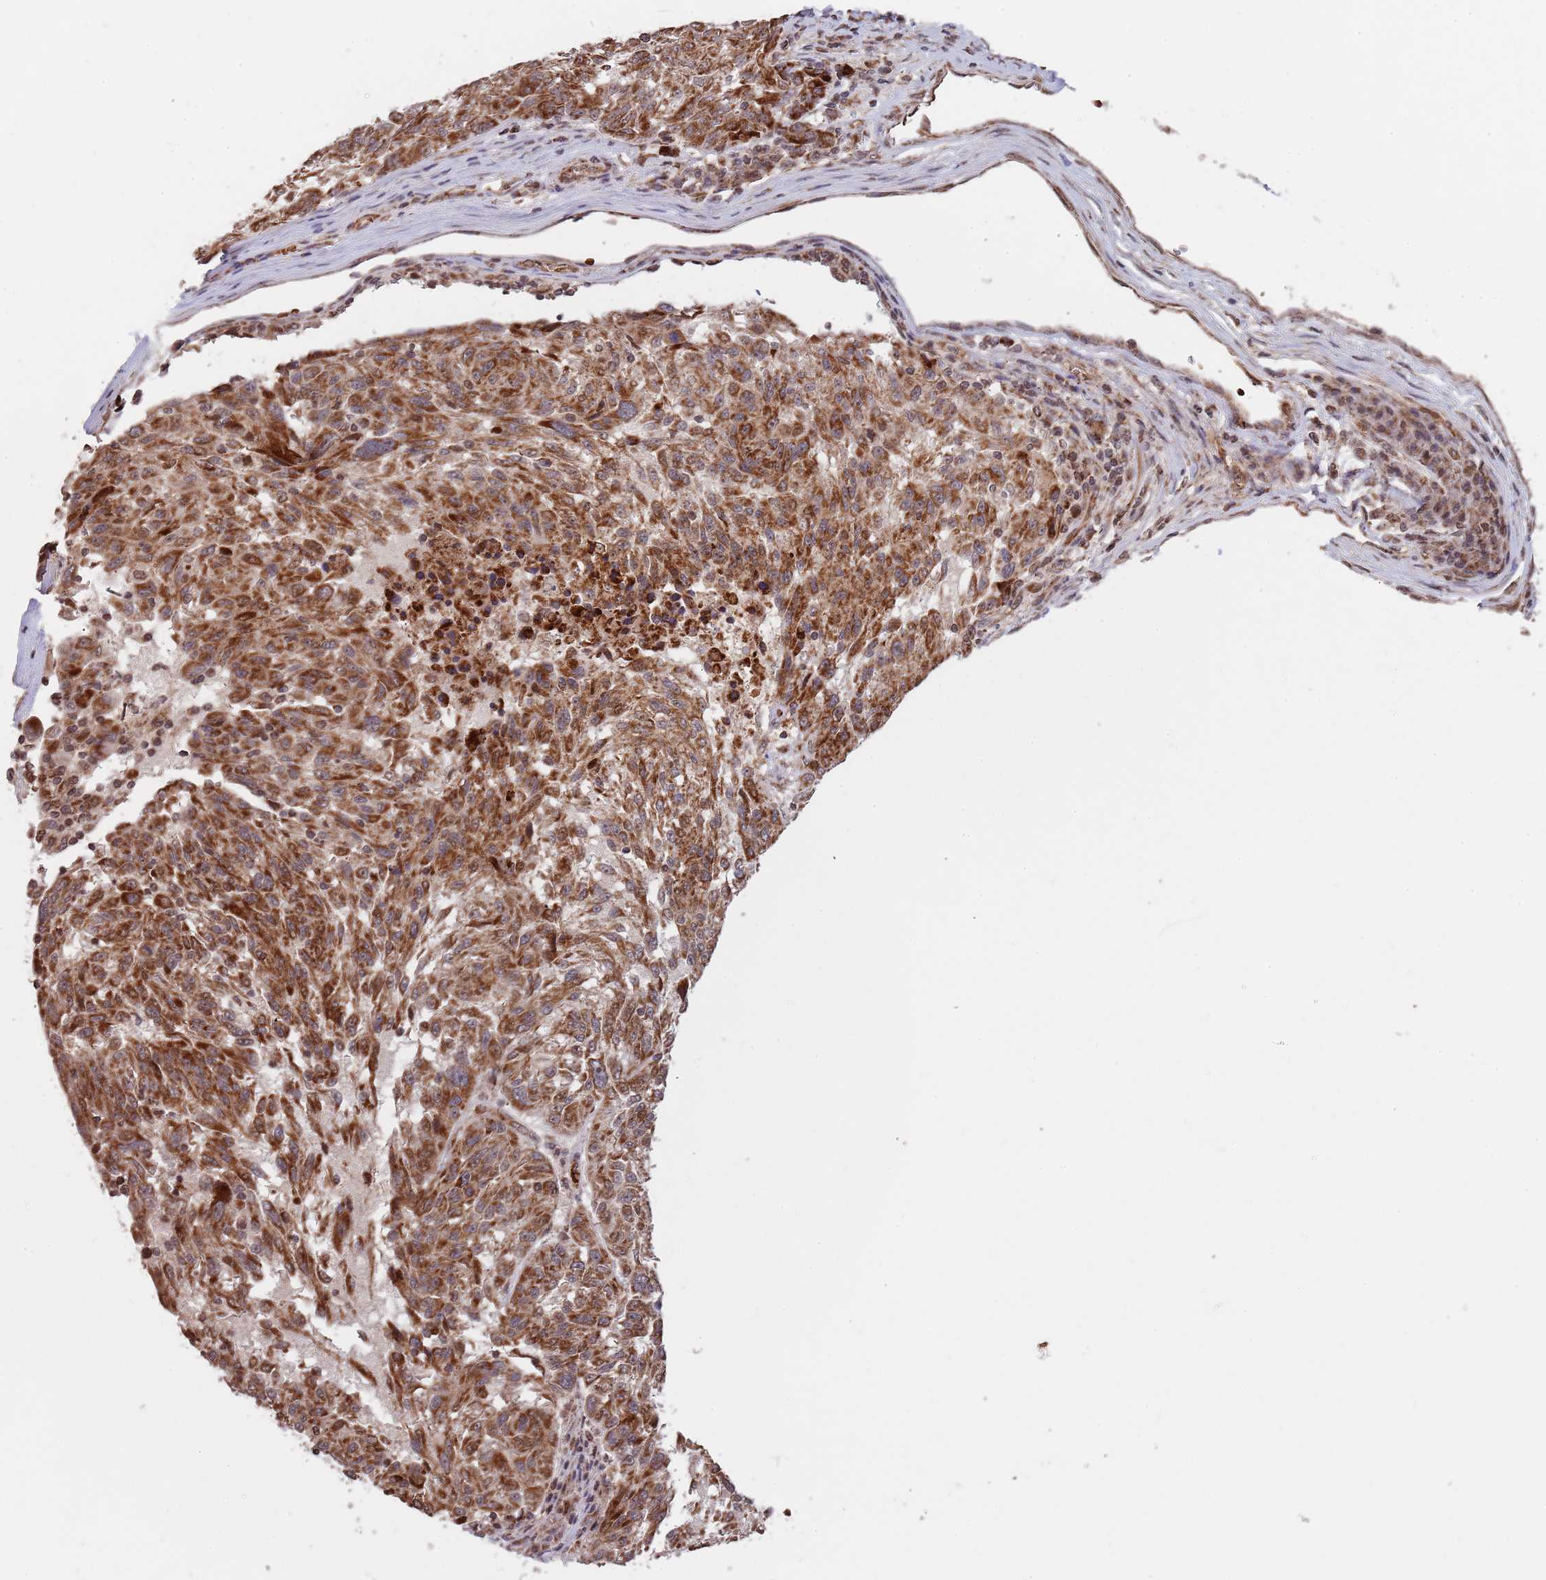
{"staining": {"intensity": "moderate", "quantity": ">75%", "location": "cytoplasmic/membranous"}, "tissue": "melanoma", "cell_type": "Tumor cells", "image_type": "cancer", "snomed": [{"axis": "morphology", "description": "Malignant melanoma, NOS"}, {"axis": "topography", "description": "Skin"}], "caption": "Immunohistochemical staining of human malignant melanoma demonstrates medium levels of moderate cytoplasmic/membranous protein positivity in about >75% of tumor cells.", "gene": "DCHS1", "patient": {"sex": "male", "age": 53}}